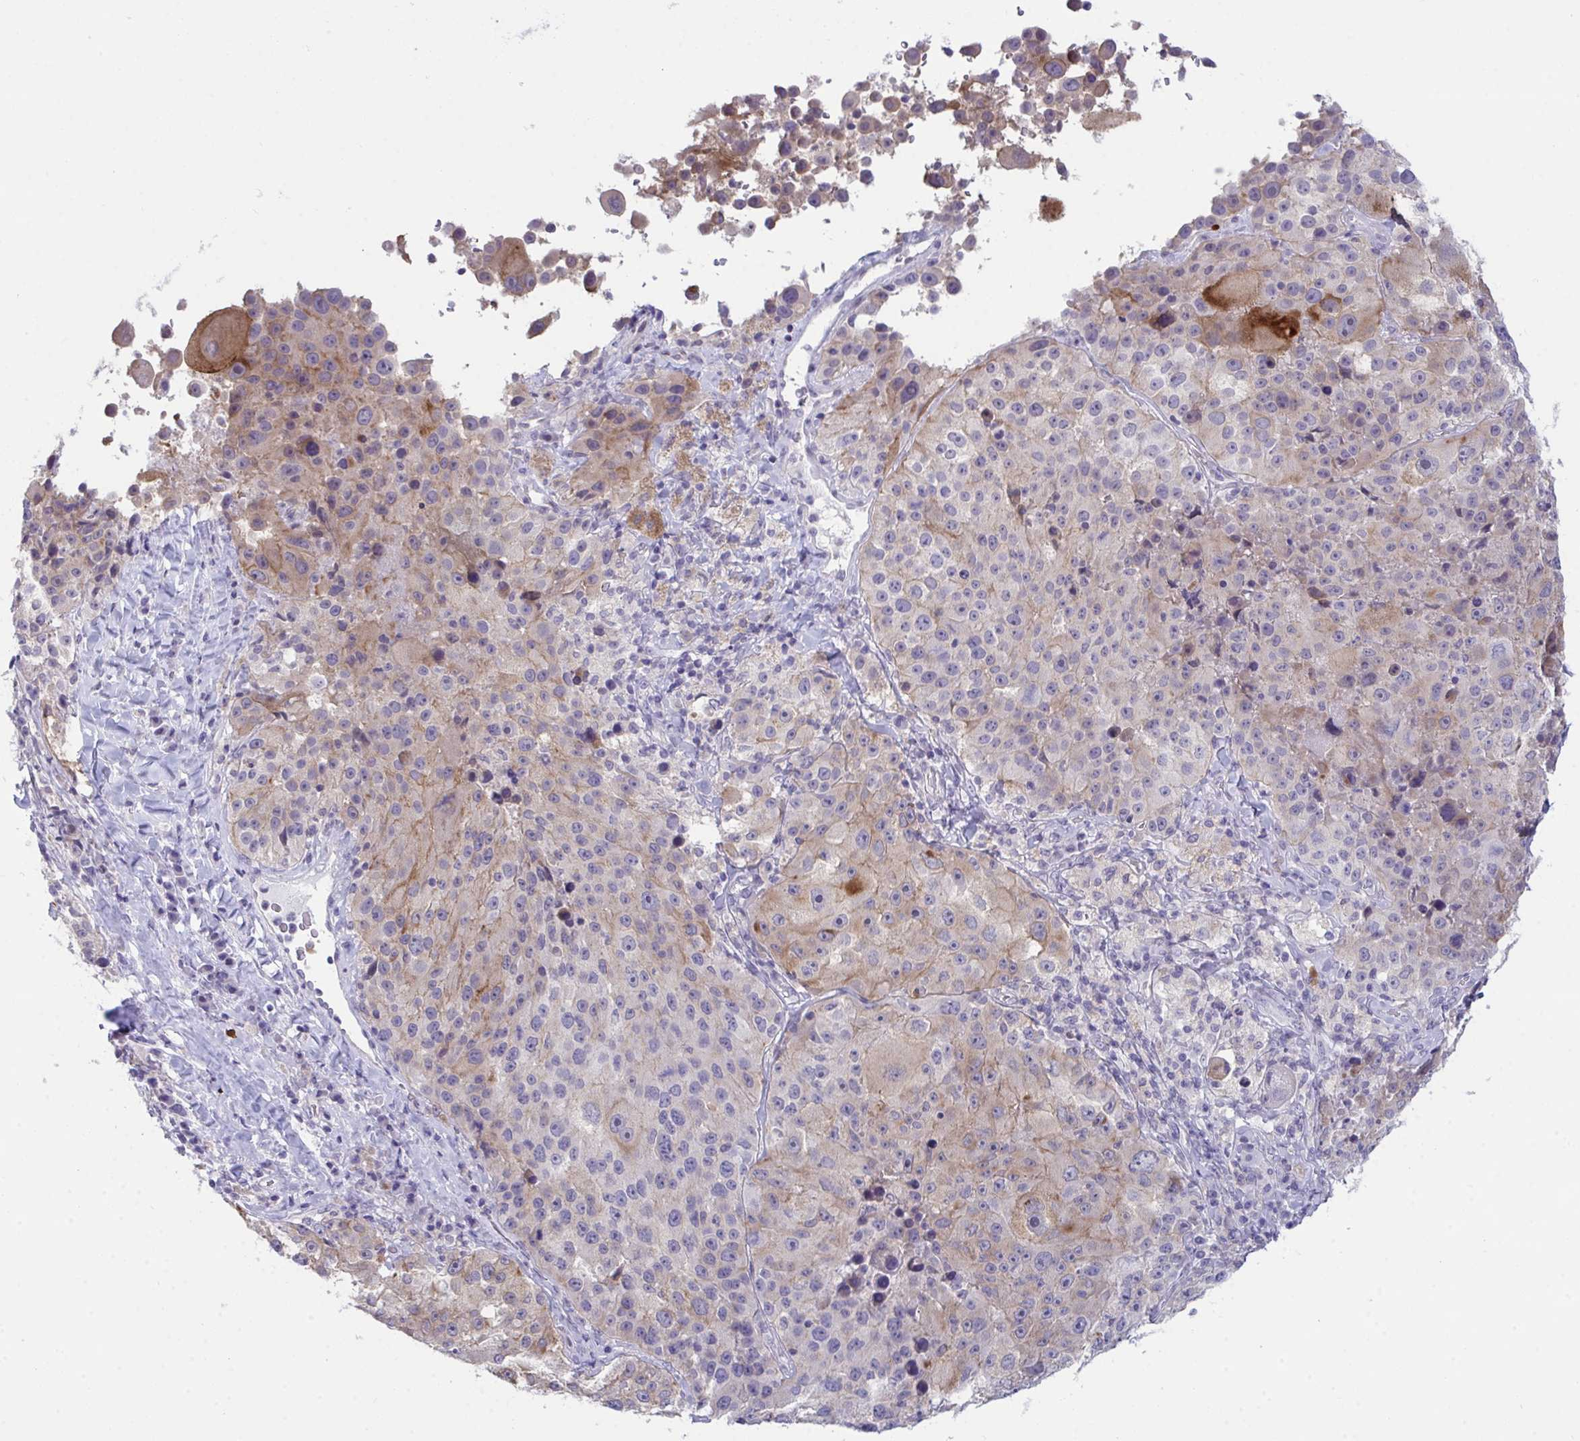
{"staining": {"intensity": "moderate", "quantity": "25%-75%", "location": "cytoplasmic/membranous"}, "tissue": "melanoma", "cell_type": "Tumor cells", "image_type": "cancer", "snomed": [{"axis": "morphology", "description": "Malignant melanoma, Metastatic site"}, {"axis": "topography", "description": "Lymph node"}], "caption": "Protein staining by immunohistochemistry (IHC) shows moderate cytoplasmic/membranous positivity in approximately 25%-75% of tumor cells in malignant melanoma (metastatic site).", "gene": "ATP6V0D2", "patient": {"sex": "male", "age": 62}}